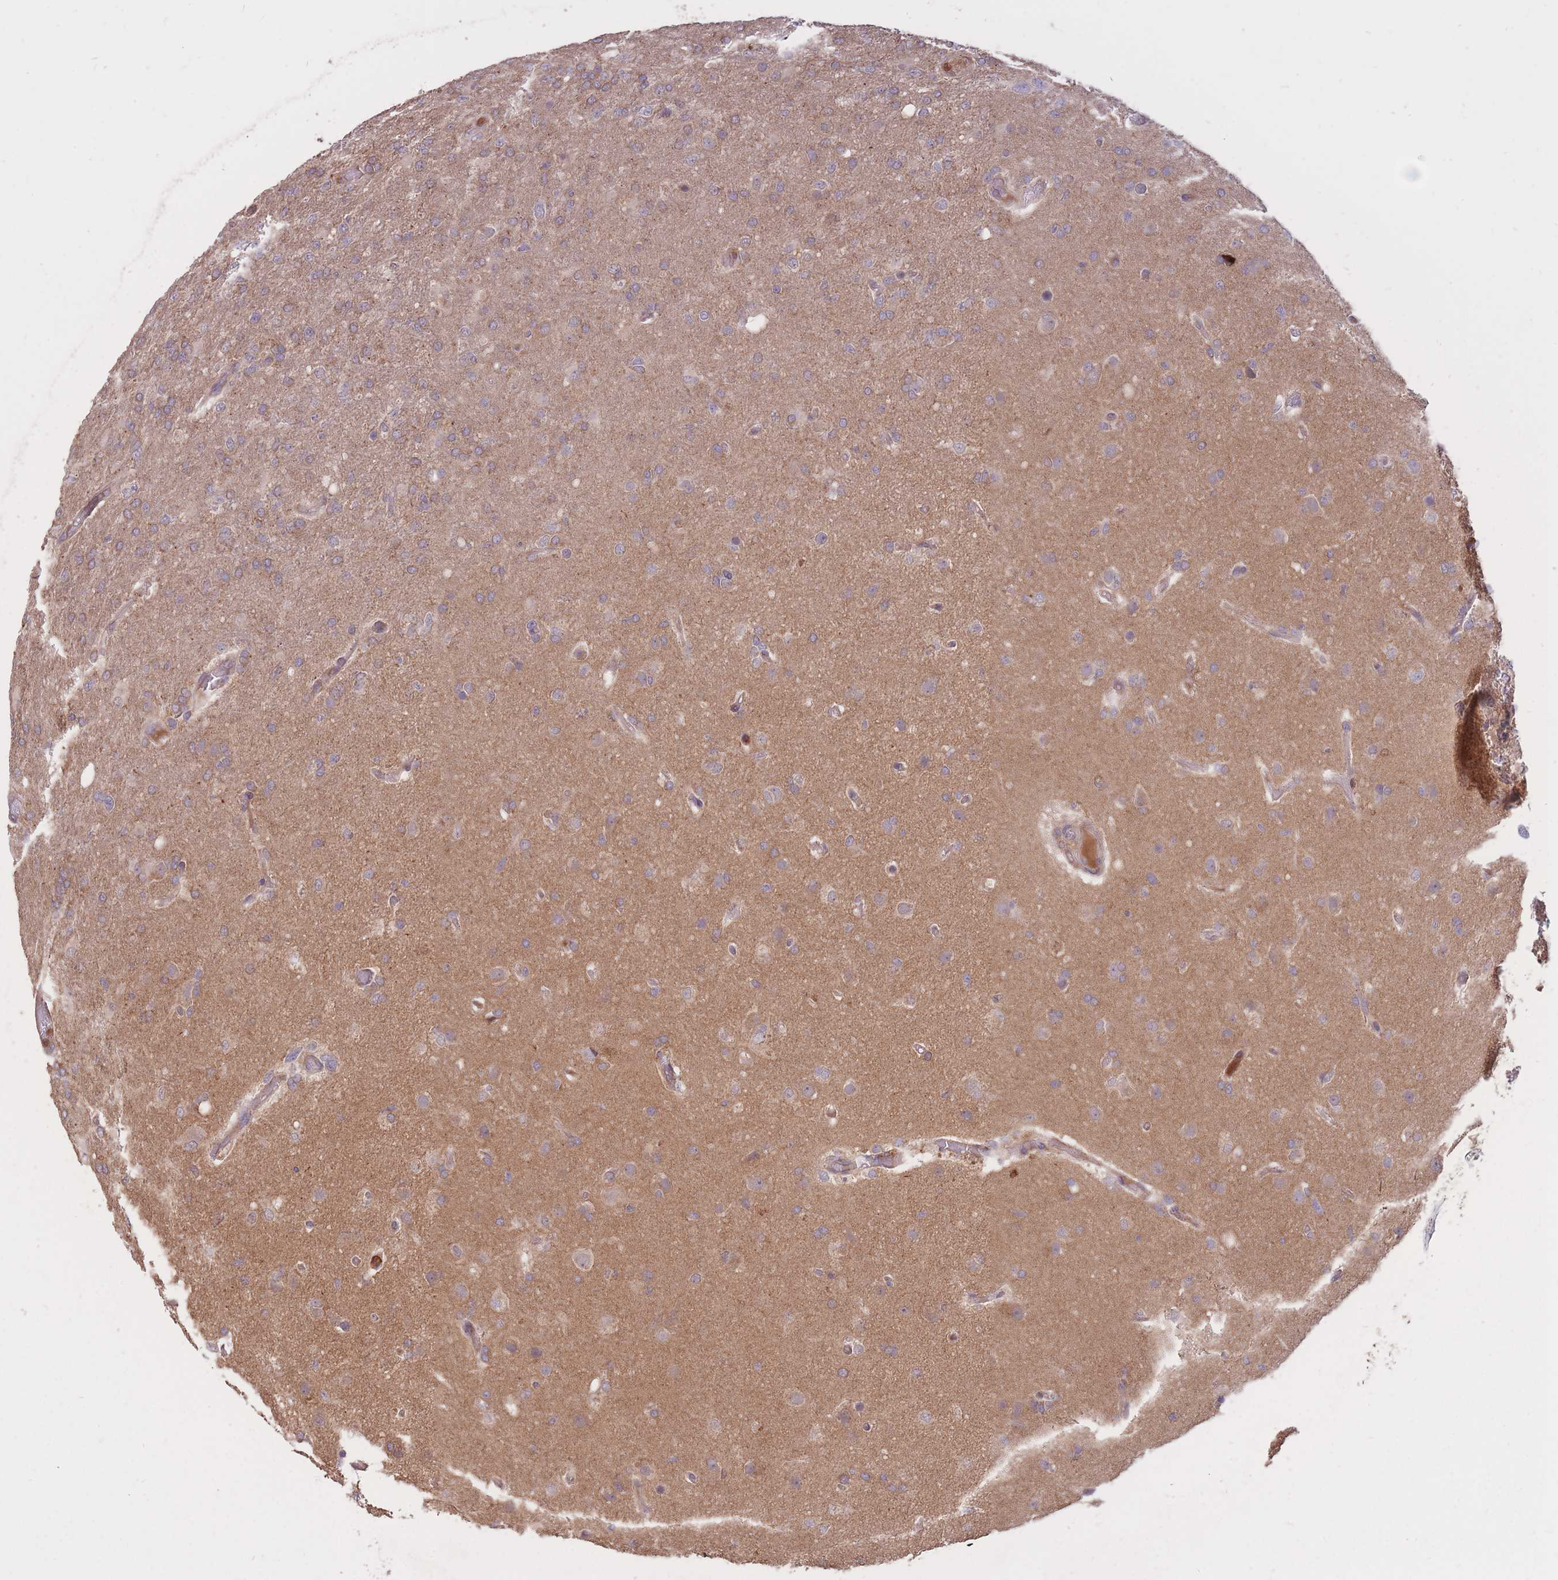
{"staining": {"intensity": "negative", "quantity": "none", "location": "none"}, "tissue": "glioma", "cell_type": "Tumor cells", "image_type": "cancer", "snomed": [{"axis": "morphology", "description": "Glioma, malignant, High grade"}, {"axis": "topography", "description": "Brain"}], "caption": "Tumor cells show no significant expression in glioma.", "gene": "IGF2BP2", "patient": {"sex": "female", "age": 74}}